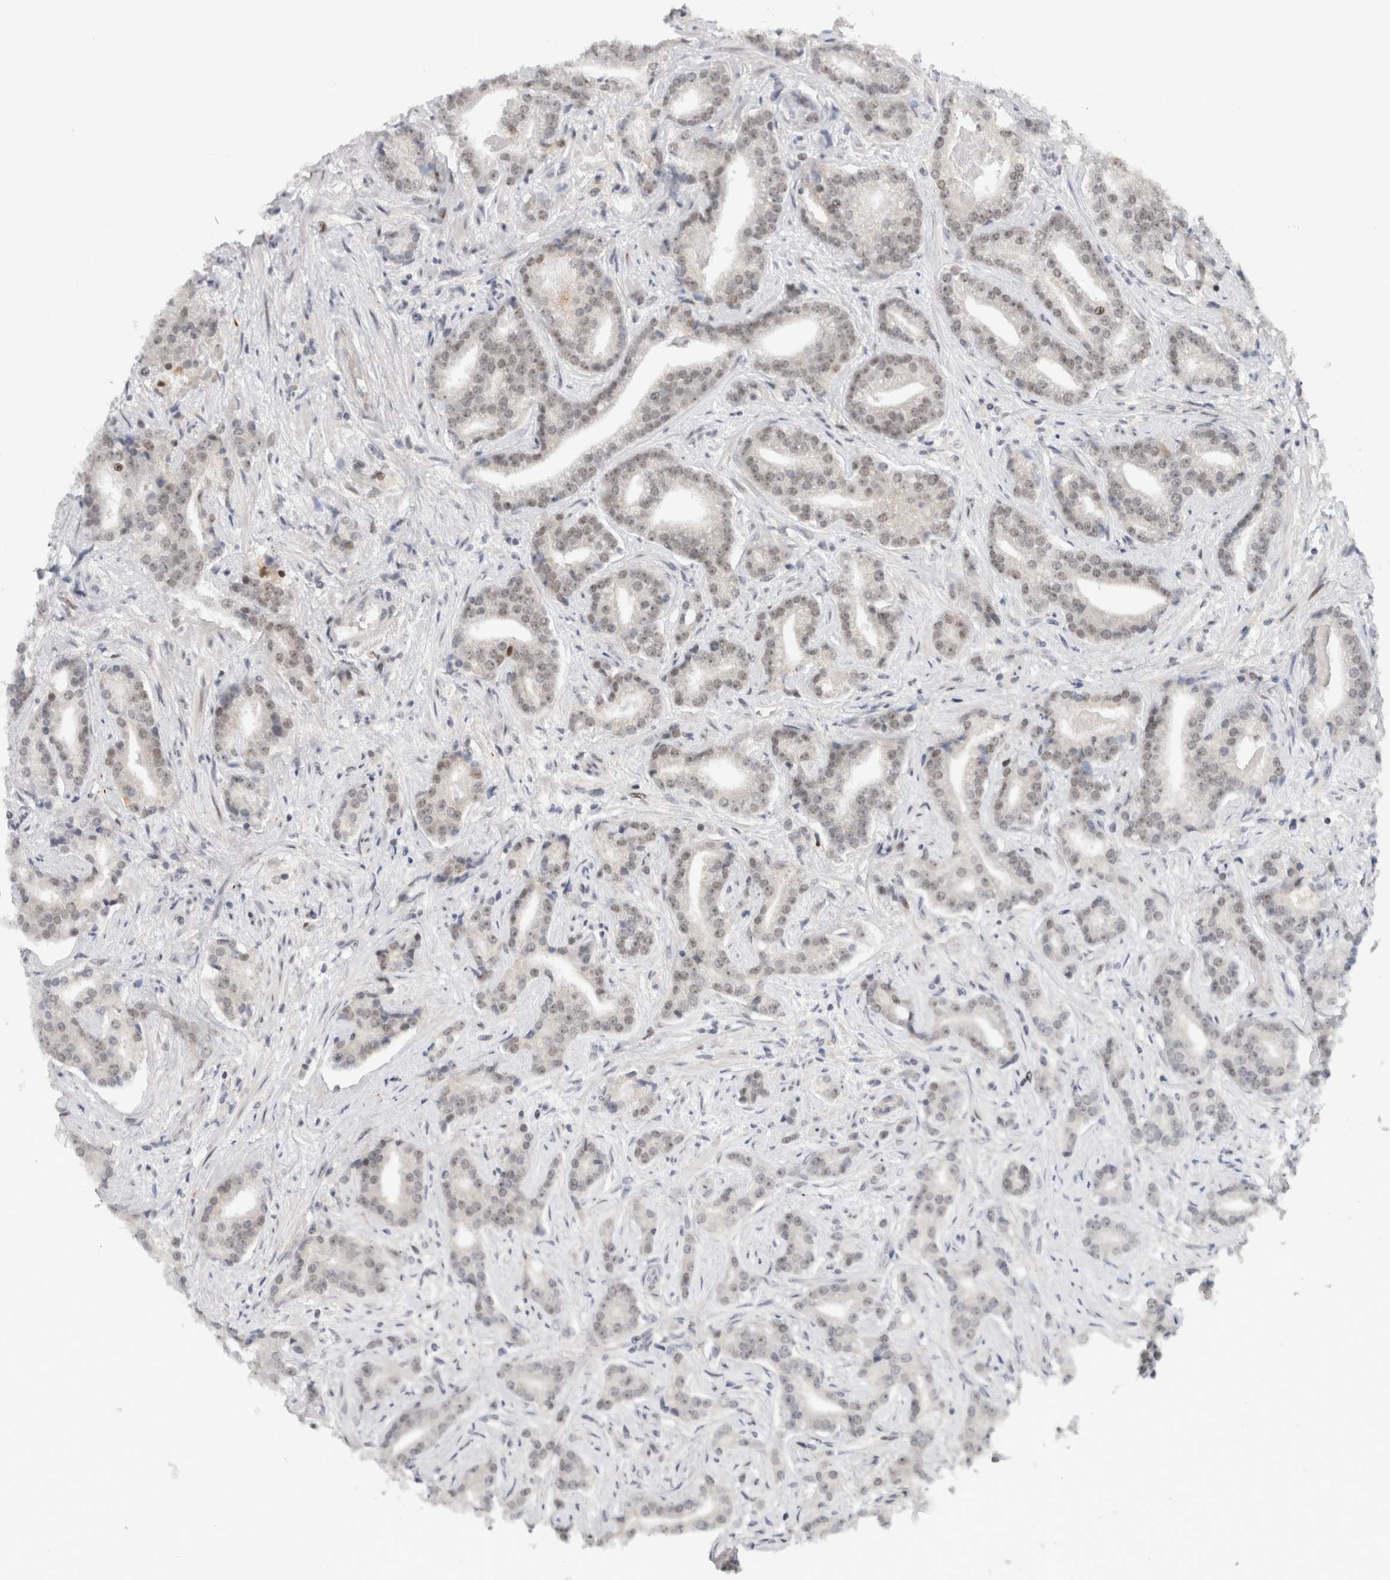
{"staining": {"intensity": "weak", "quantity": "<25%", "location": "nuclear"}, "tissue": "prostate cancer", "cell_type": "Tumor cells", "image_type": "cancer", "snomed": [{"axis": "morphology", "description": "Adenocarcinoma, Low grade"}, {"axis": "topography", "description": "Prostate"}], "caption": "Tumor cells show no significant staining in prostate adenocarcinoma (low-grade).", "gene": "HESX1", "patient": {"sex": "male", "age": 67}}